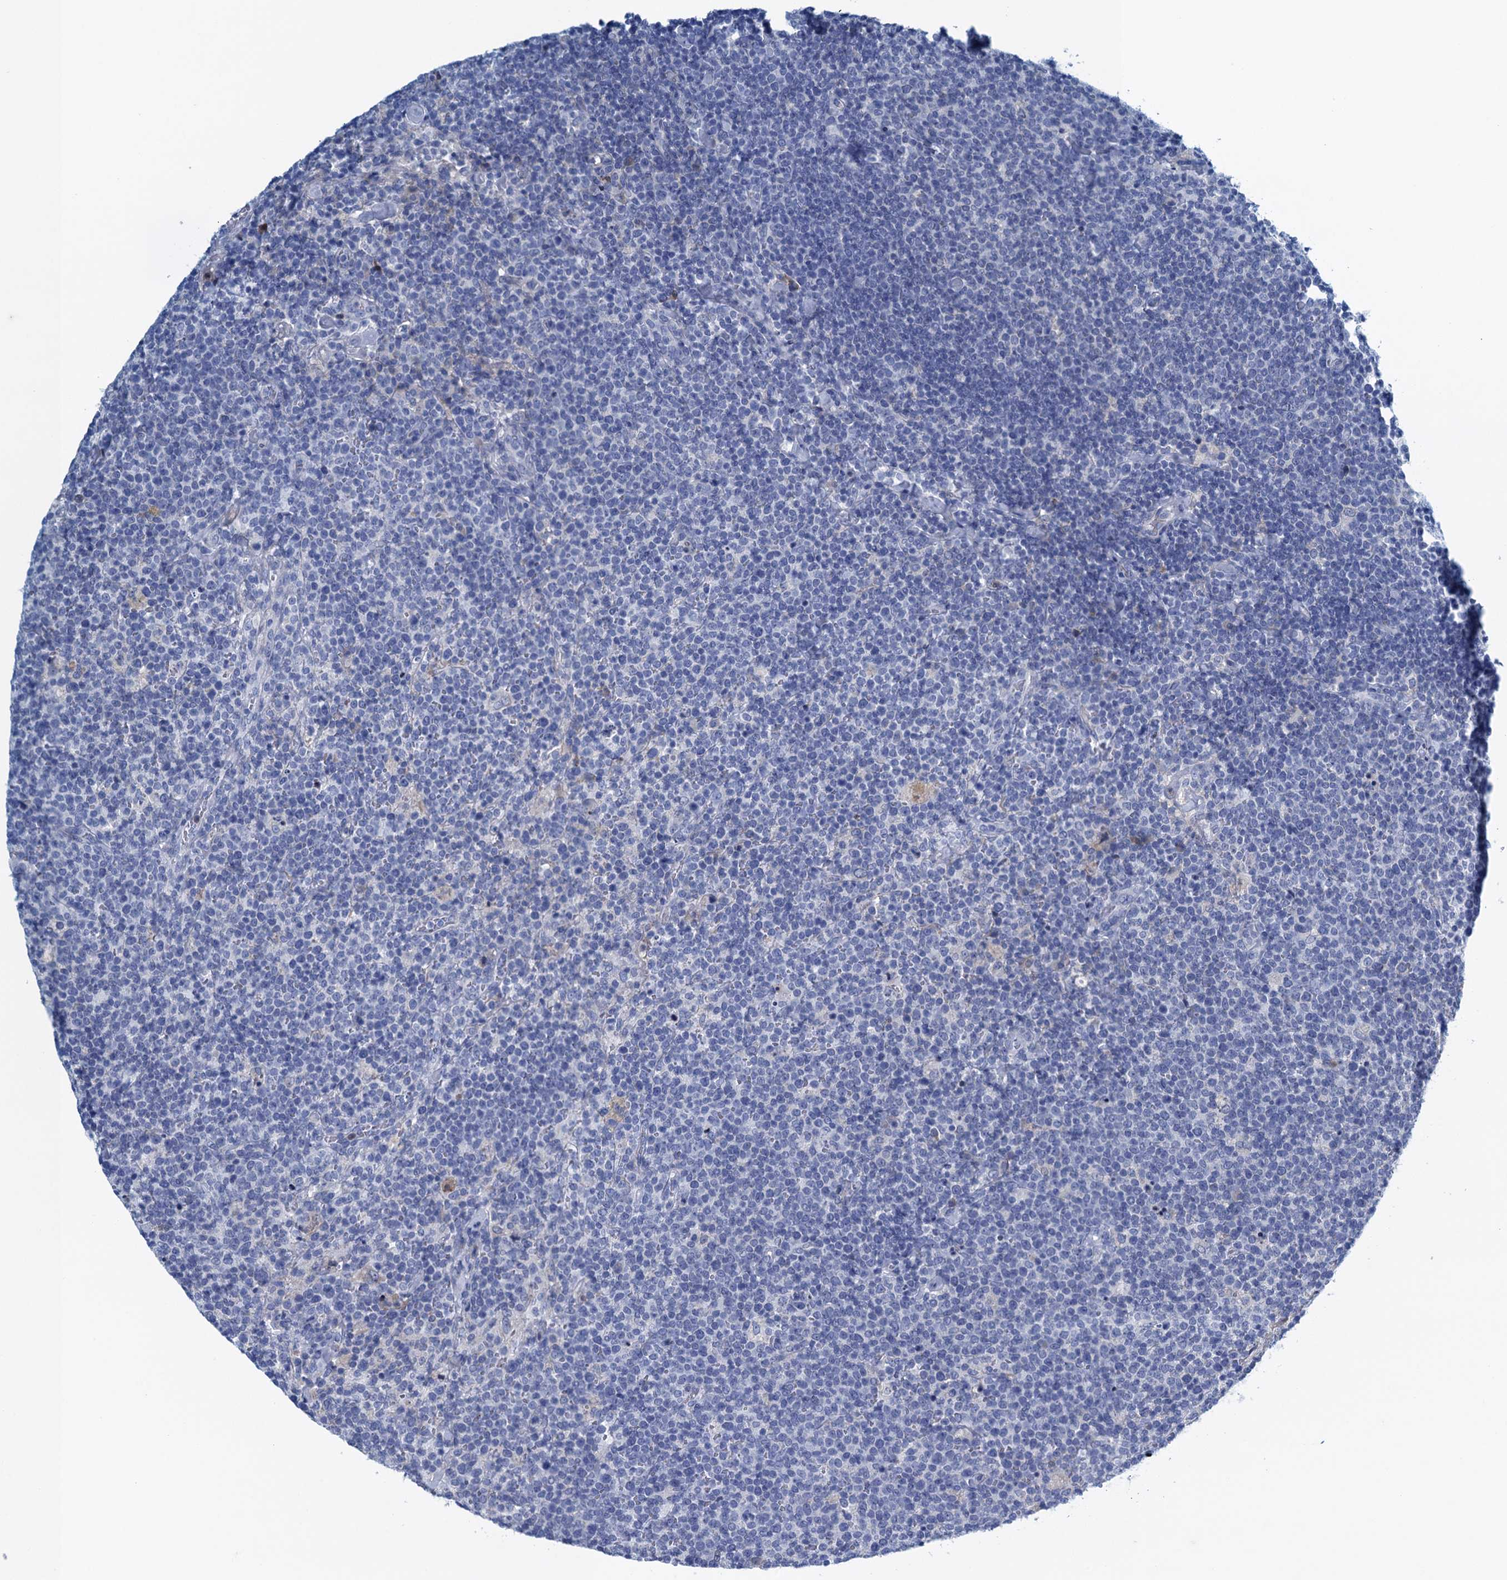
{"staining": {"intensity": "negative", "quantity": "none", "location": "none"}, "tissue": "lymphoma", "cell_type": "Tumor cells", "image_type": "cancer", "snomed": [{"axis": "morphology", "description": "Malignant lymphoma, non-Hodgkin's type, High grade"}, {"axis": "topography", "description": "Lymph node"}], "caption": "DAB (3,3'-diaminobenzidine) immunohistochemical staining of lymphoma reveals no significant positivity in tumor cells.", "gene": "C10orf88", "patient": {"sex": "male", "age": 61}}